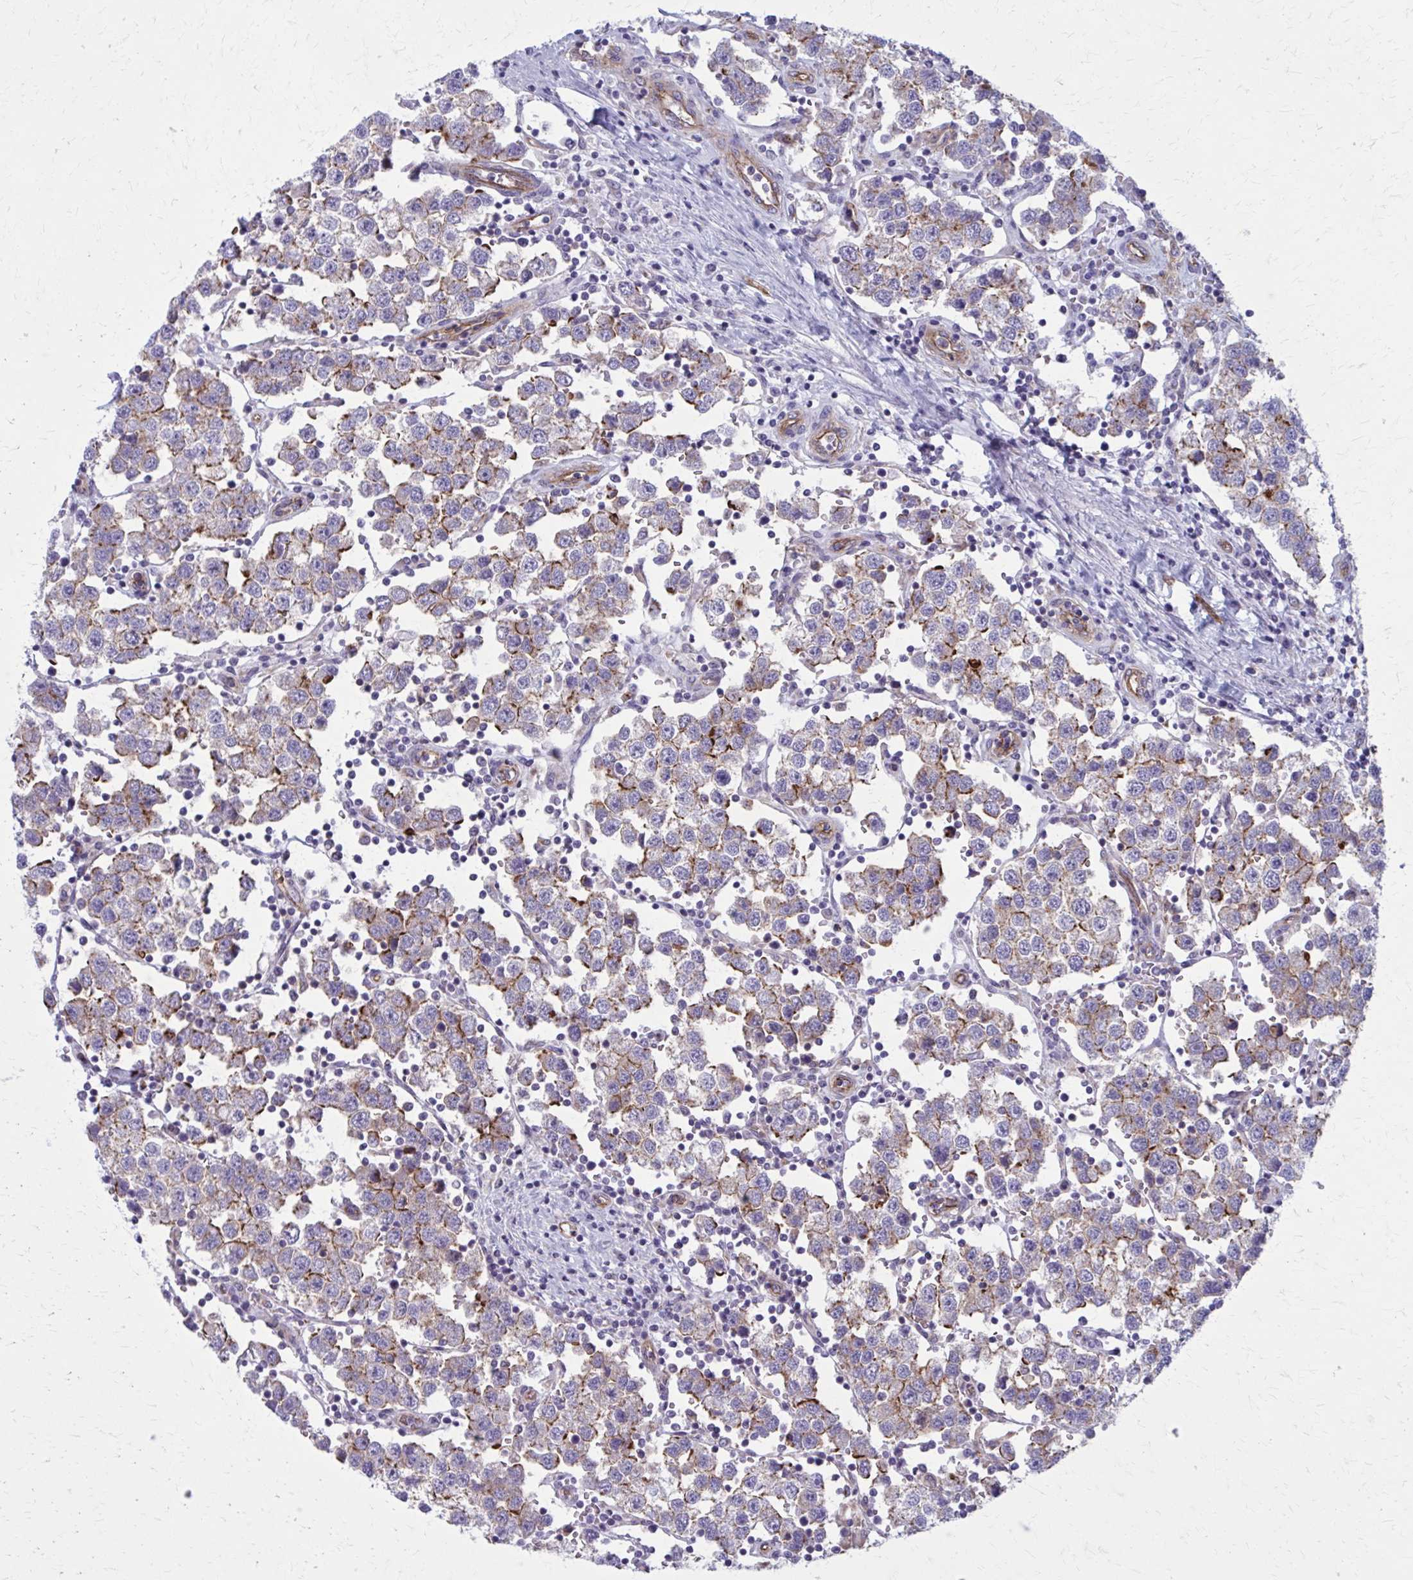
{"staining": {"intensity": "strong", "quantity": "<25%", "location": "cytoplasmic/membranous"}, "tissue": "testis cancer", "cell_type": "Tumor cells", "image_type": "cancer", "snomed": [{"axis": "morphology", "description": "Seminoma, NOS"}, {"axis": "topography", "description": "Testis"}], "caption": "Immunohistochemical staining of human seminoma (testis) reveals strong cytoplasmic/membranous protein positivity in approximately <25% of tumor cells. The protein of interest is stained brown, and the nuclei are stained in blue (DAB (3,3'-diaminobenzidine) IHC with brightfield microscopy, high magnification).", "gene": "ZDHHC7", "patient": {"sex": "male", "age": 37}}